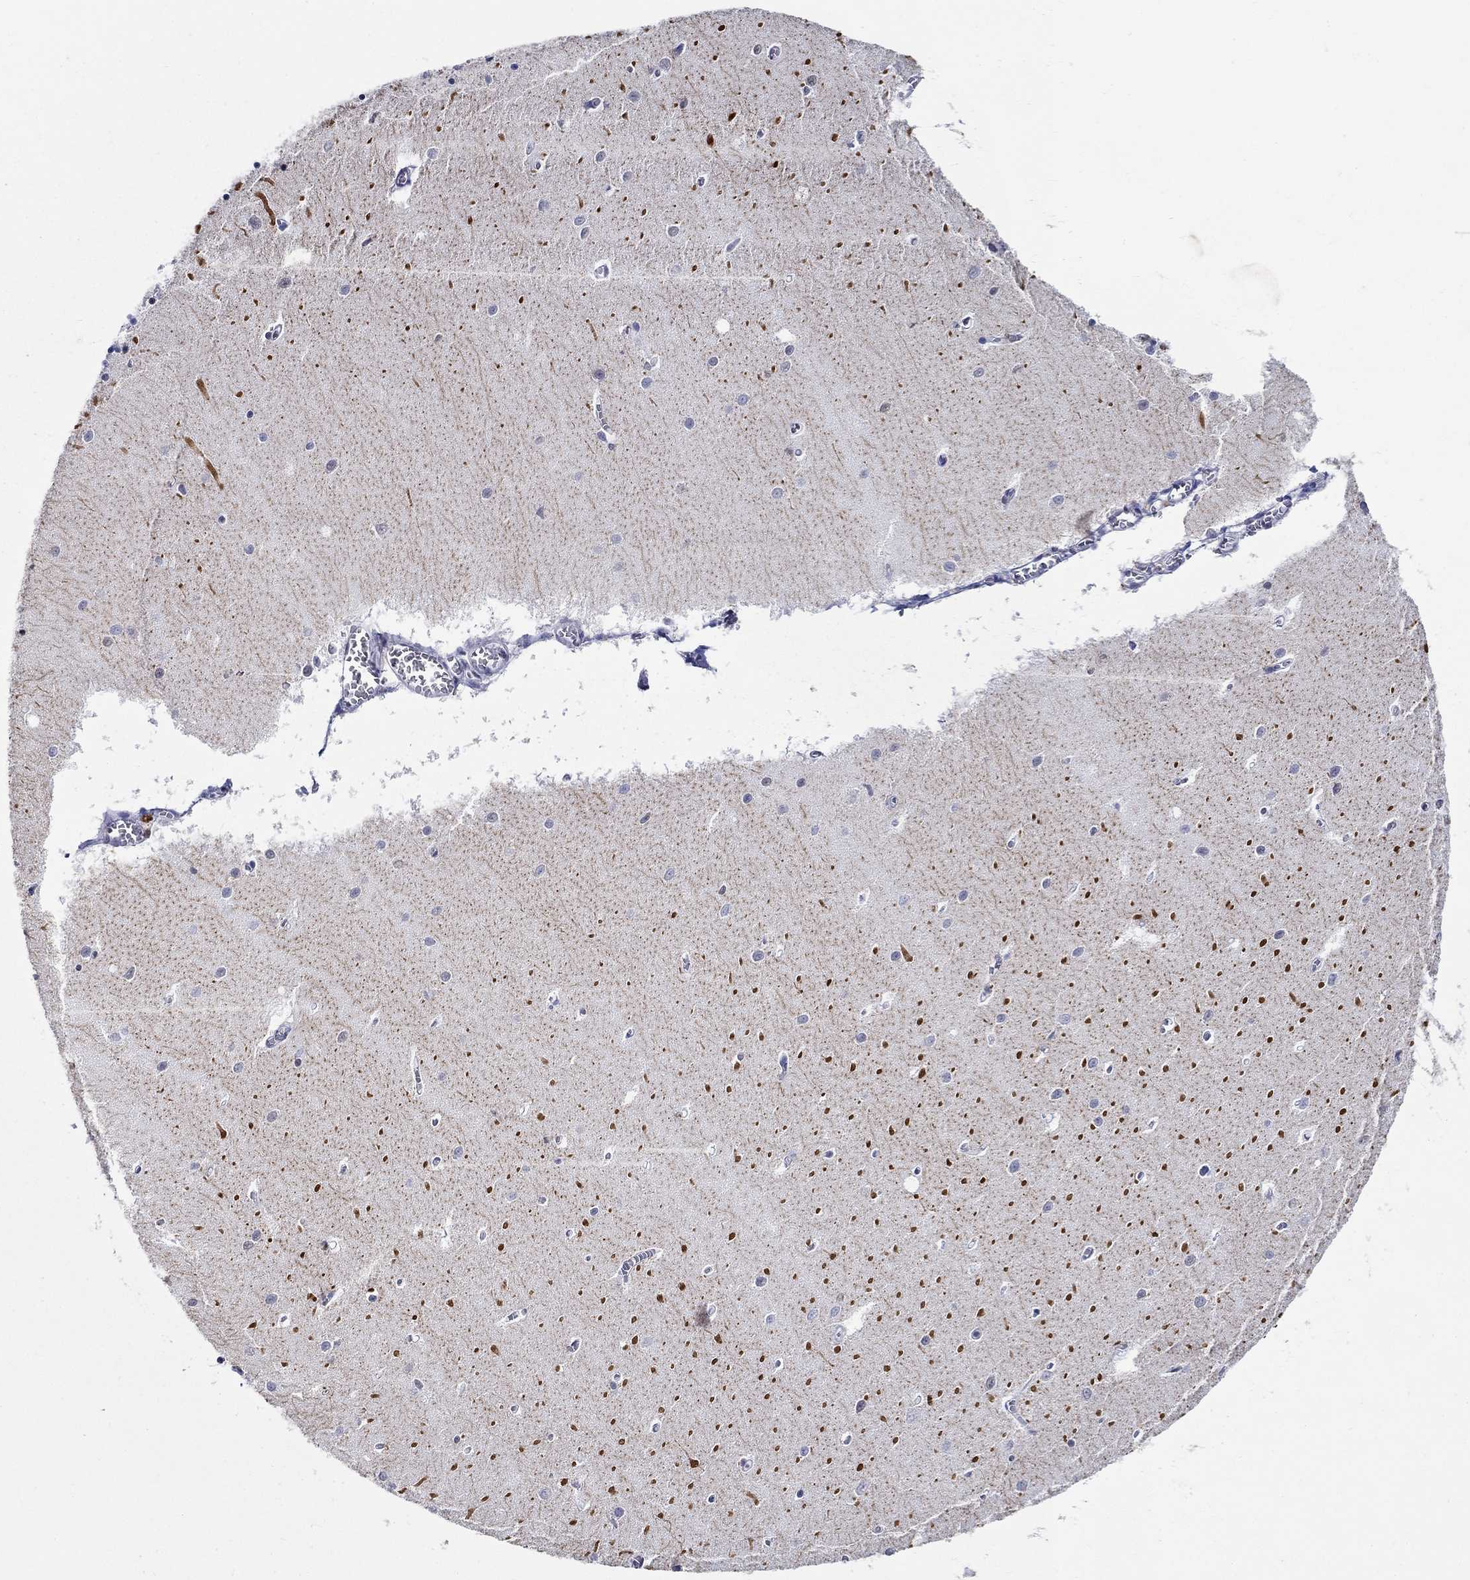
{"staining": {"intensity": "negative", "quantity": "none", "location": "none"}, "tissue": "cerebellum", "cell_type": "Cells in granular layer", "image_type": "normal", "snomed": [{"axis": "morphology", "description": "Normal tissue, NOS"}, {"axis": "topography", "description": "Cerebellum"}], "caption": "This is a image of IHC staining of benign cerebellum, which shows no expression in cells in granular layer.", "gene": "PDE1B", "patient": {"sex": "female", "age": 64}}